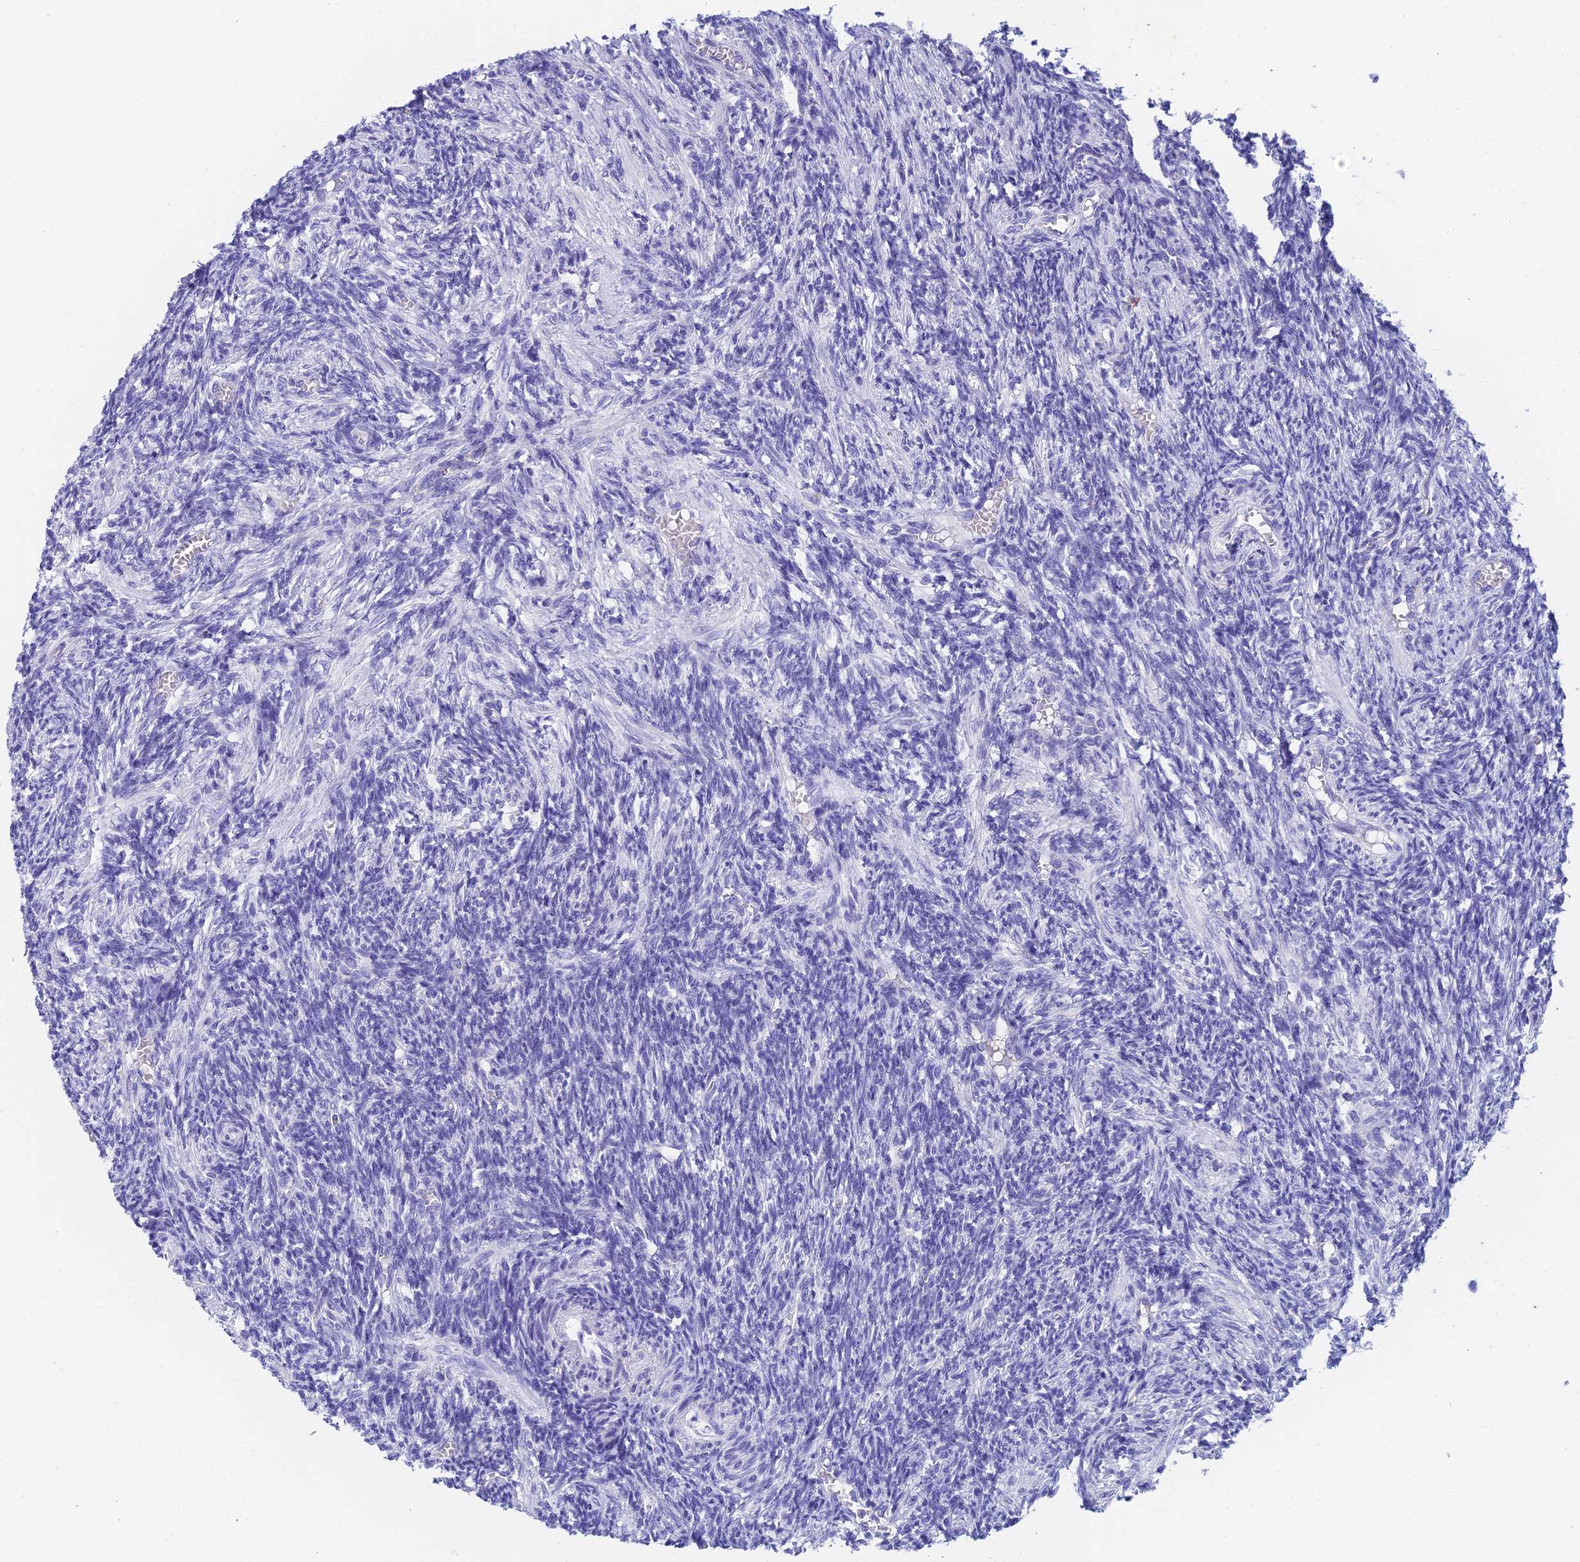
{"staining": {"intensity": "negative", "quantity": "none", "location": "none"}, "tissue": "ovary", "cell_type": "Follicle cells", "image_type": "normal", "snomed": [{"axis": "morphology", "description": "Normal tissue, NOS"}, {"axis": "topography", "description": "Ovary"}], "caption": "An image of human ovary is negative for staining in follicle cells.", "gene": "ADAMTS13", "patient": {"sex": "female", "age": 27}}